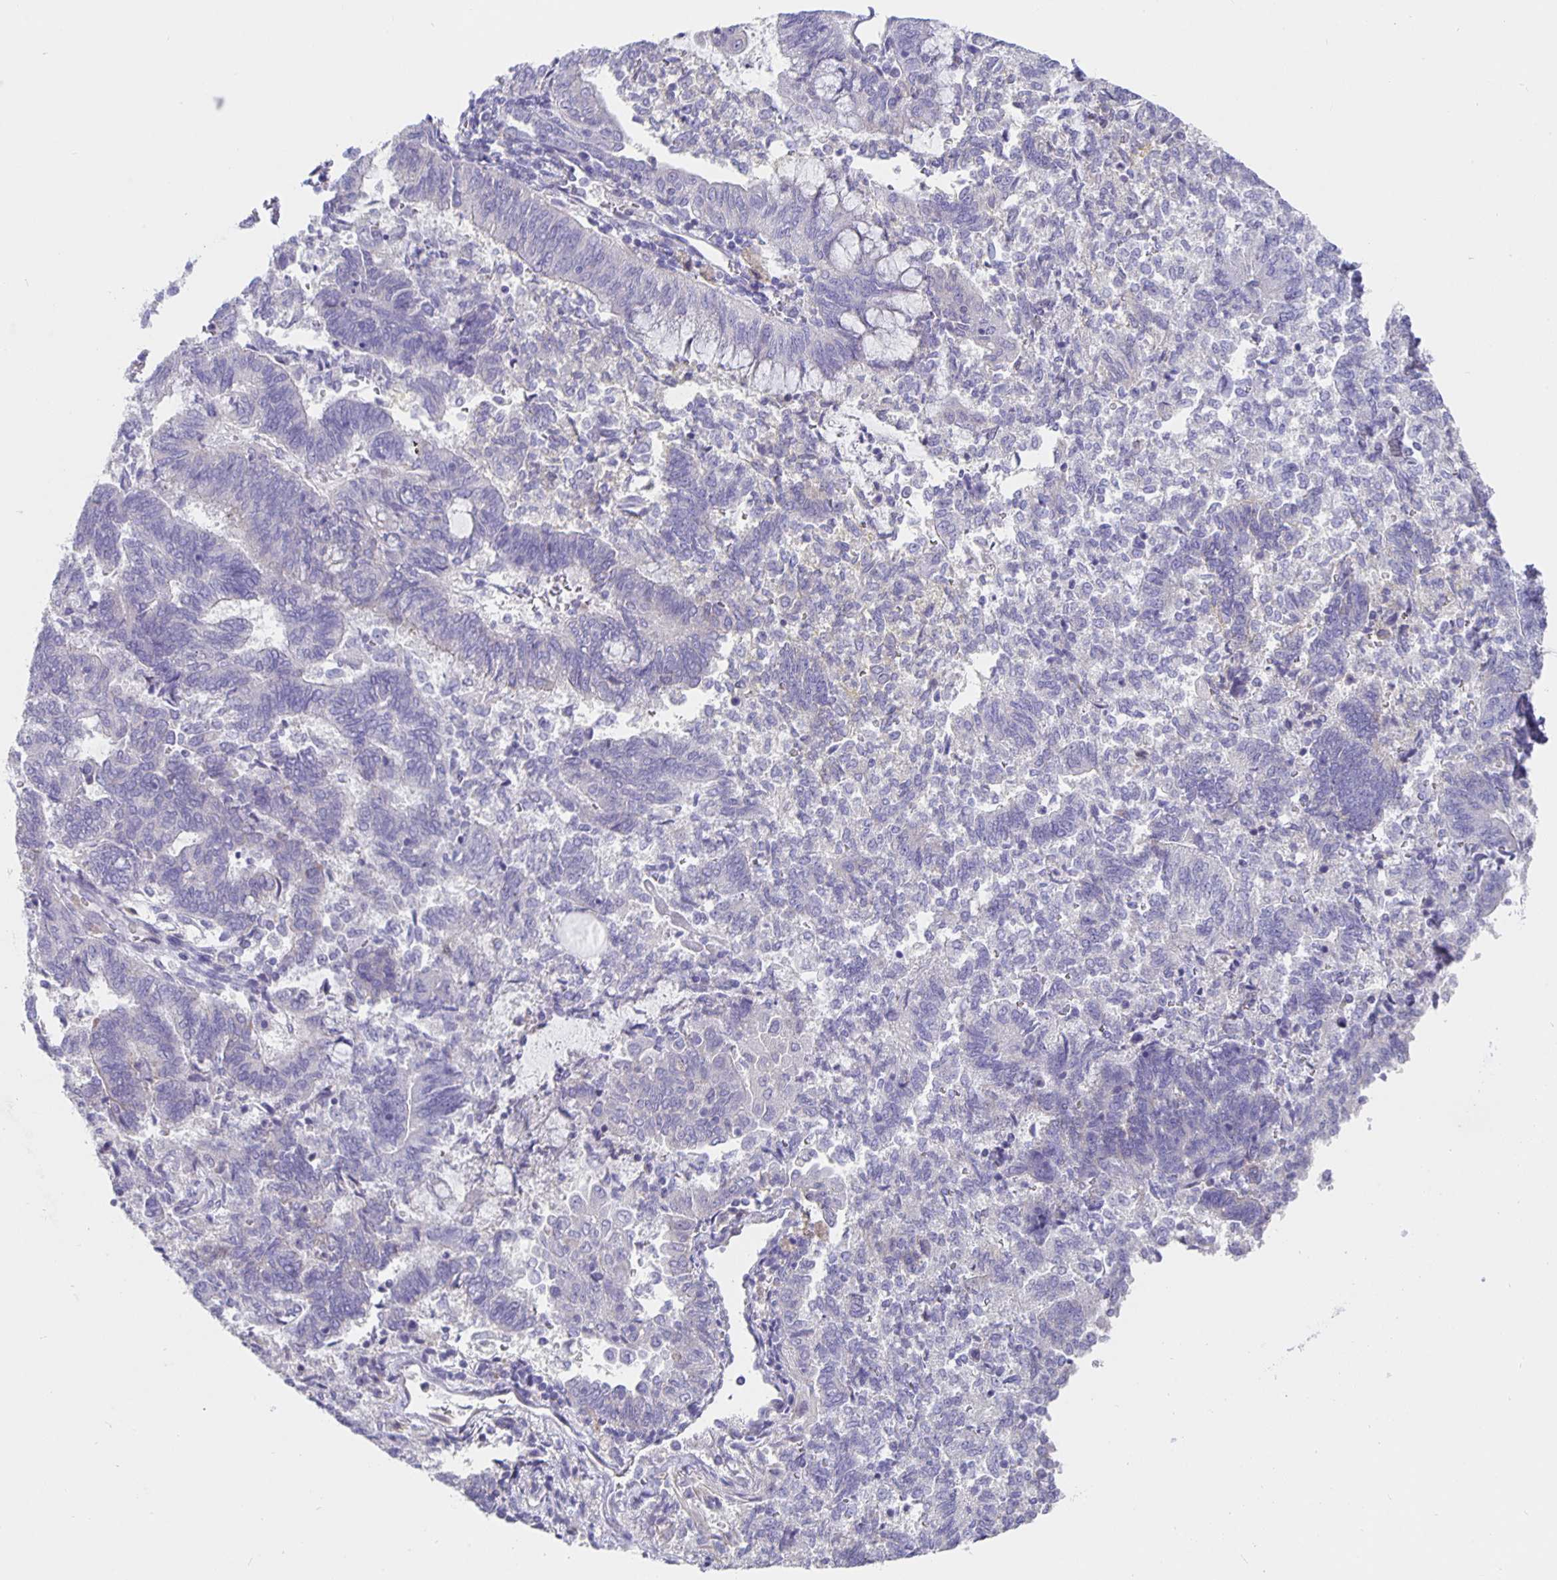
{"staining": {"intensity": "negative", "quantity": "none", "location": "none"}, "tissue": "endometrial cancer", "cell_type": "Tumor cells", "image_type": "cancer", "snomed": [{"axis": "morphology", "description": "Adenocarcinoma, NOS"}, {"axis": "topography", "description": "Endometrium"}], "caption": "DAB immunohistochemical staining of endometrial adenocarcinoma exhibits no significant positivity in tumor cells.", "gene": "CFAP74", "patient": {"sex": "female", "age": 65}}